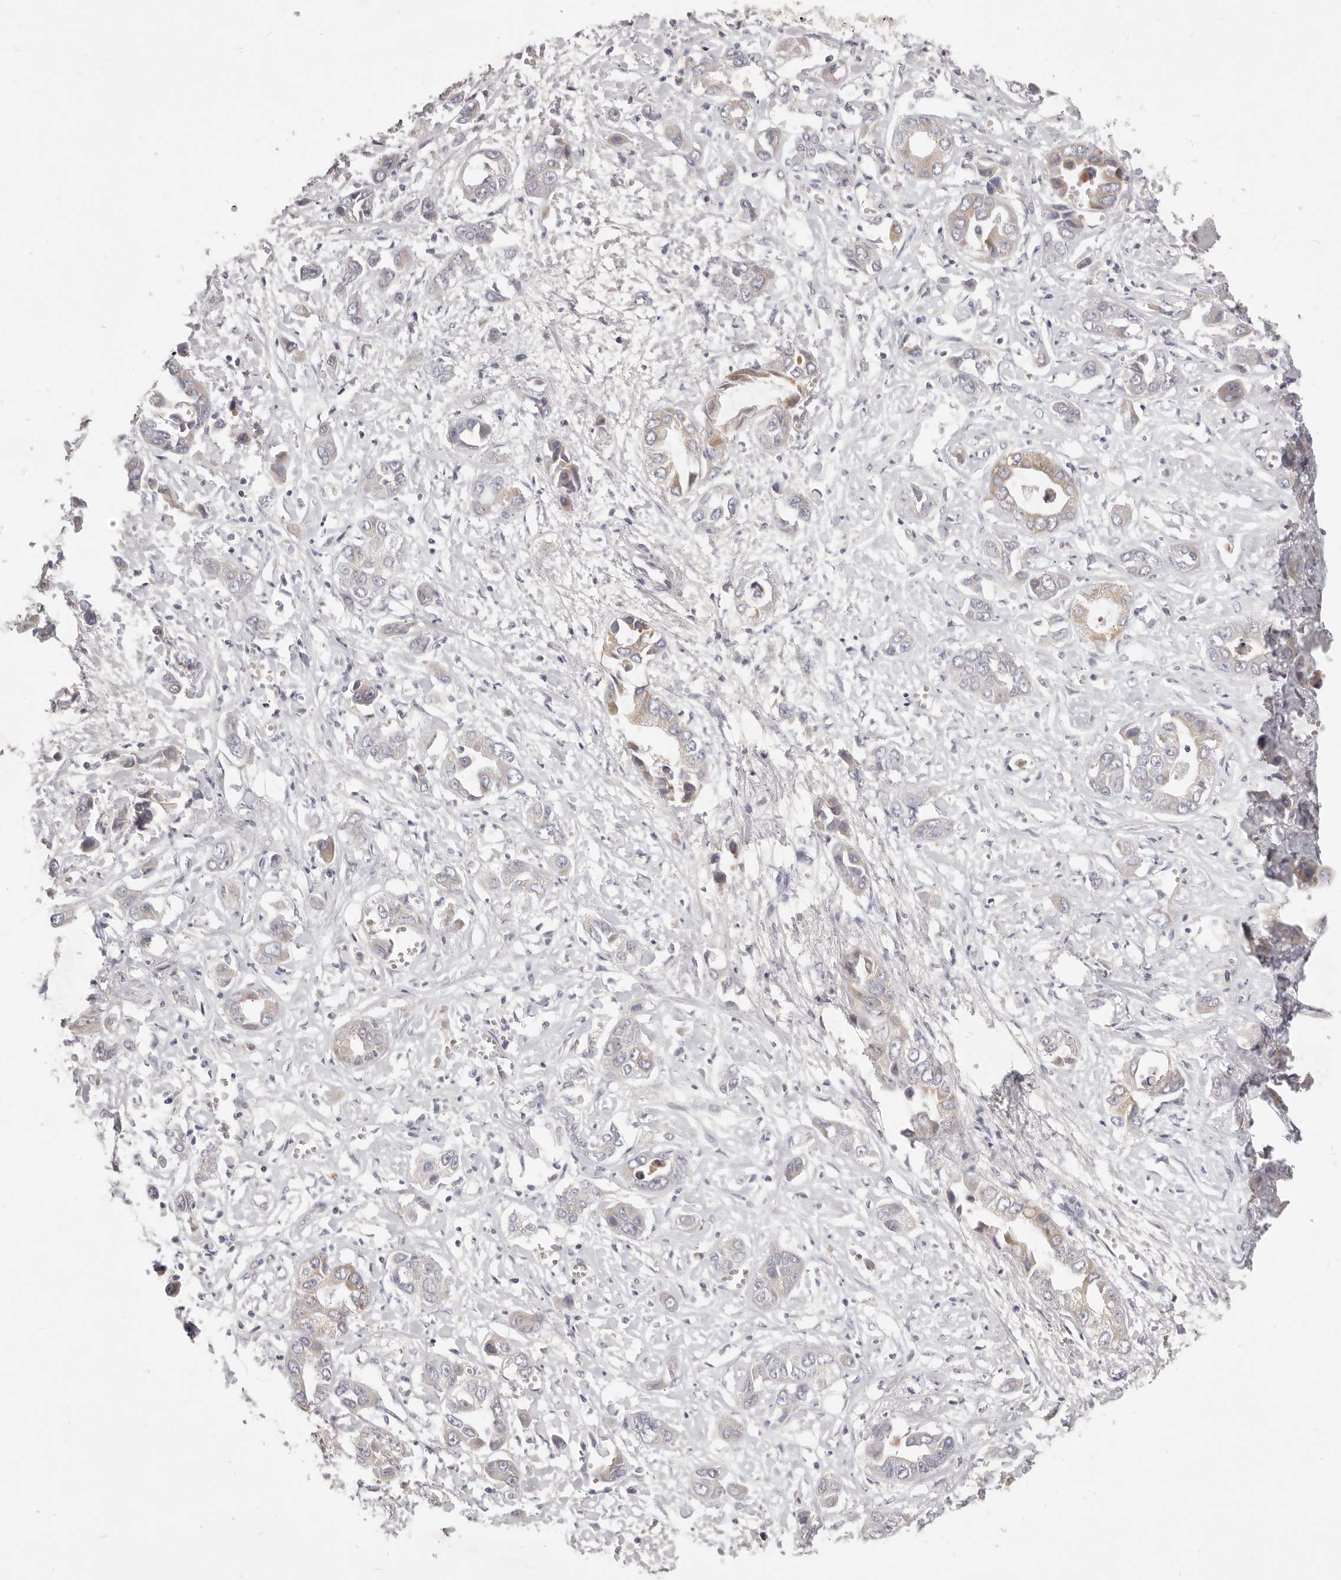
{"staining": {"intensity": "weak", "quantity": "25%-75%", "location": "cytoplasmic/membranous"}, "tissue": "liver cancer", "cell_type": "Tumor cells", "image_type": "cancer", "snomed": [{"axis": "morphology", "description": "Cholangiocarcinoma"}, {"axis": "topography", "description": "Liver"}], "caption": "Liver cancer tissue reveals weak cytoplasmic/membranous expression in approximately 25%-75% of tumor cells", "gene": "TFB2M", "patient": {"sex": "female", "age": 52}}